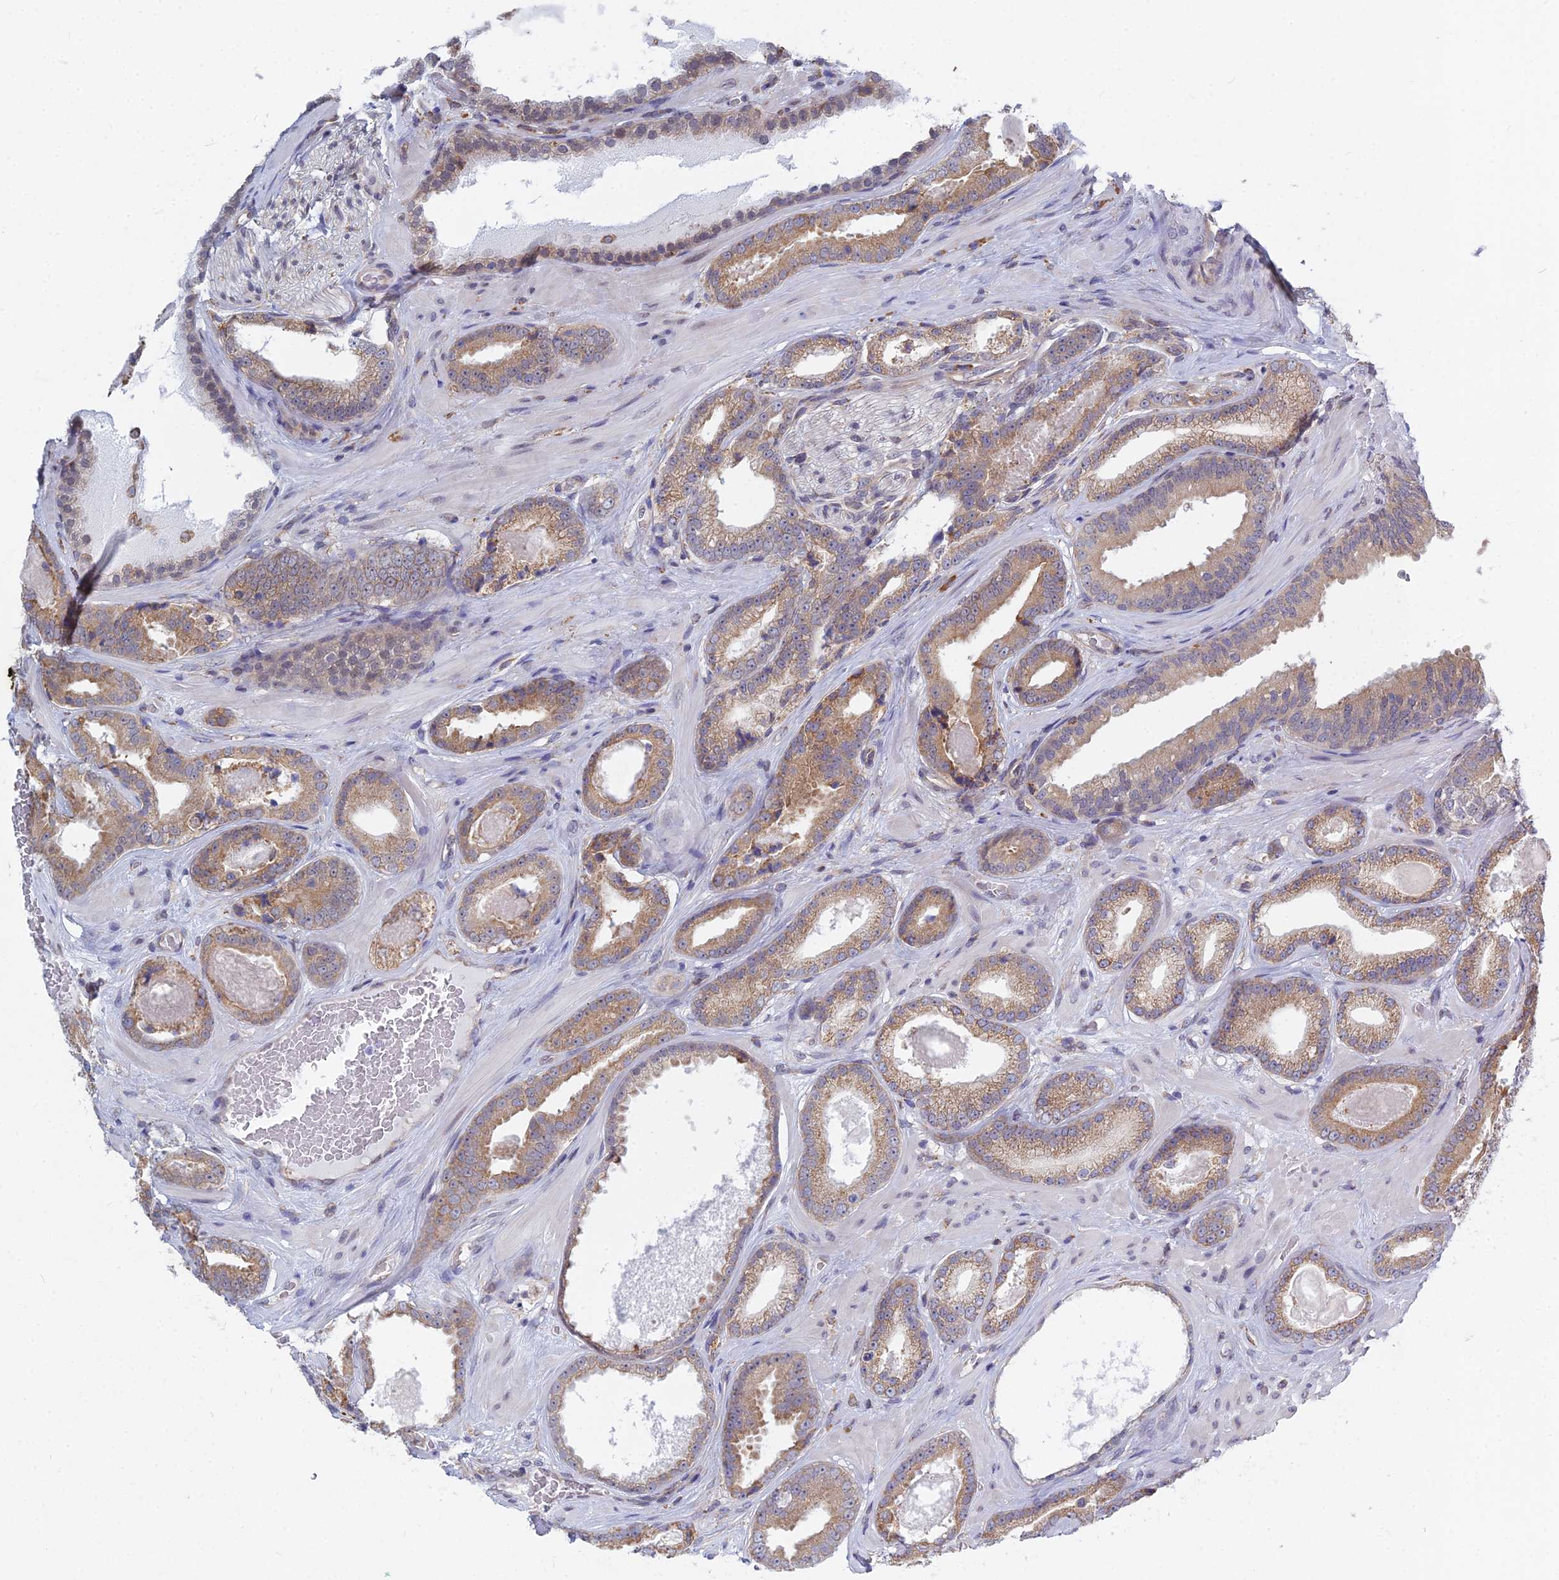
{"staining": {"intensity": "moderate", "quantity": "25%-75%", "location": "cytoplasmic/membranous"}, "tissue": "prostate cancer", "cell_type": "Tumor cells", "image_type": "cancer", "snomed": [{"axis": "morphology", "description": "Adenocarcinoma, Low grade"}, {"axis": "topography", "description": "Prostate"}], "caption": "A brown stain labels moderate cytoplasmic/membranous expression of a protein in human adenocarcinoma (low-grade) (prostate) tumor cells. (Brightfield microscopy of DAB IHC at high magnification).", "gene": "KIAA1143", "patient": {"sex": "male", "age": 57}}